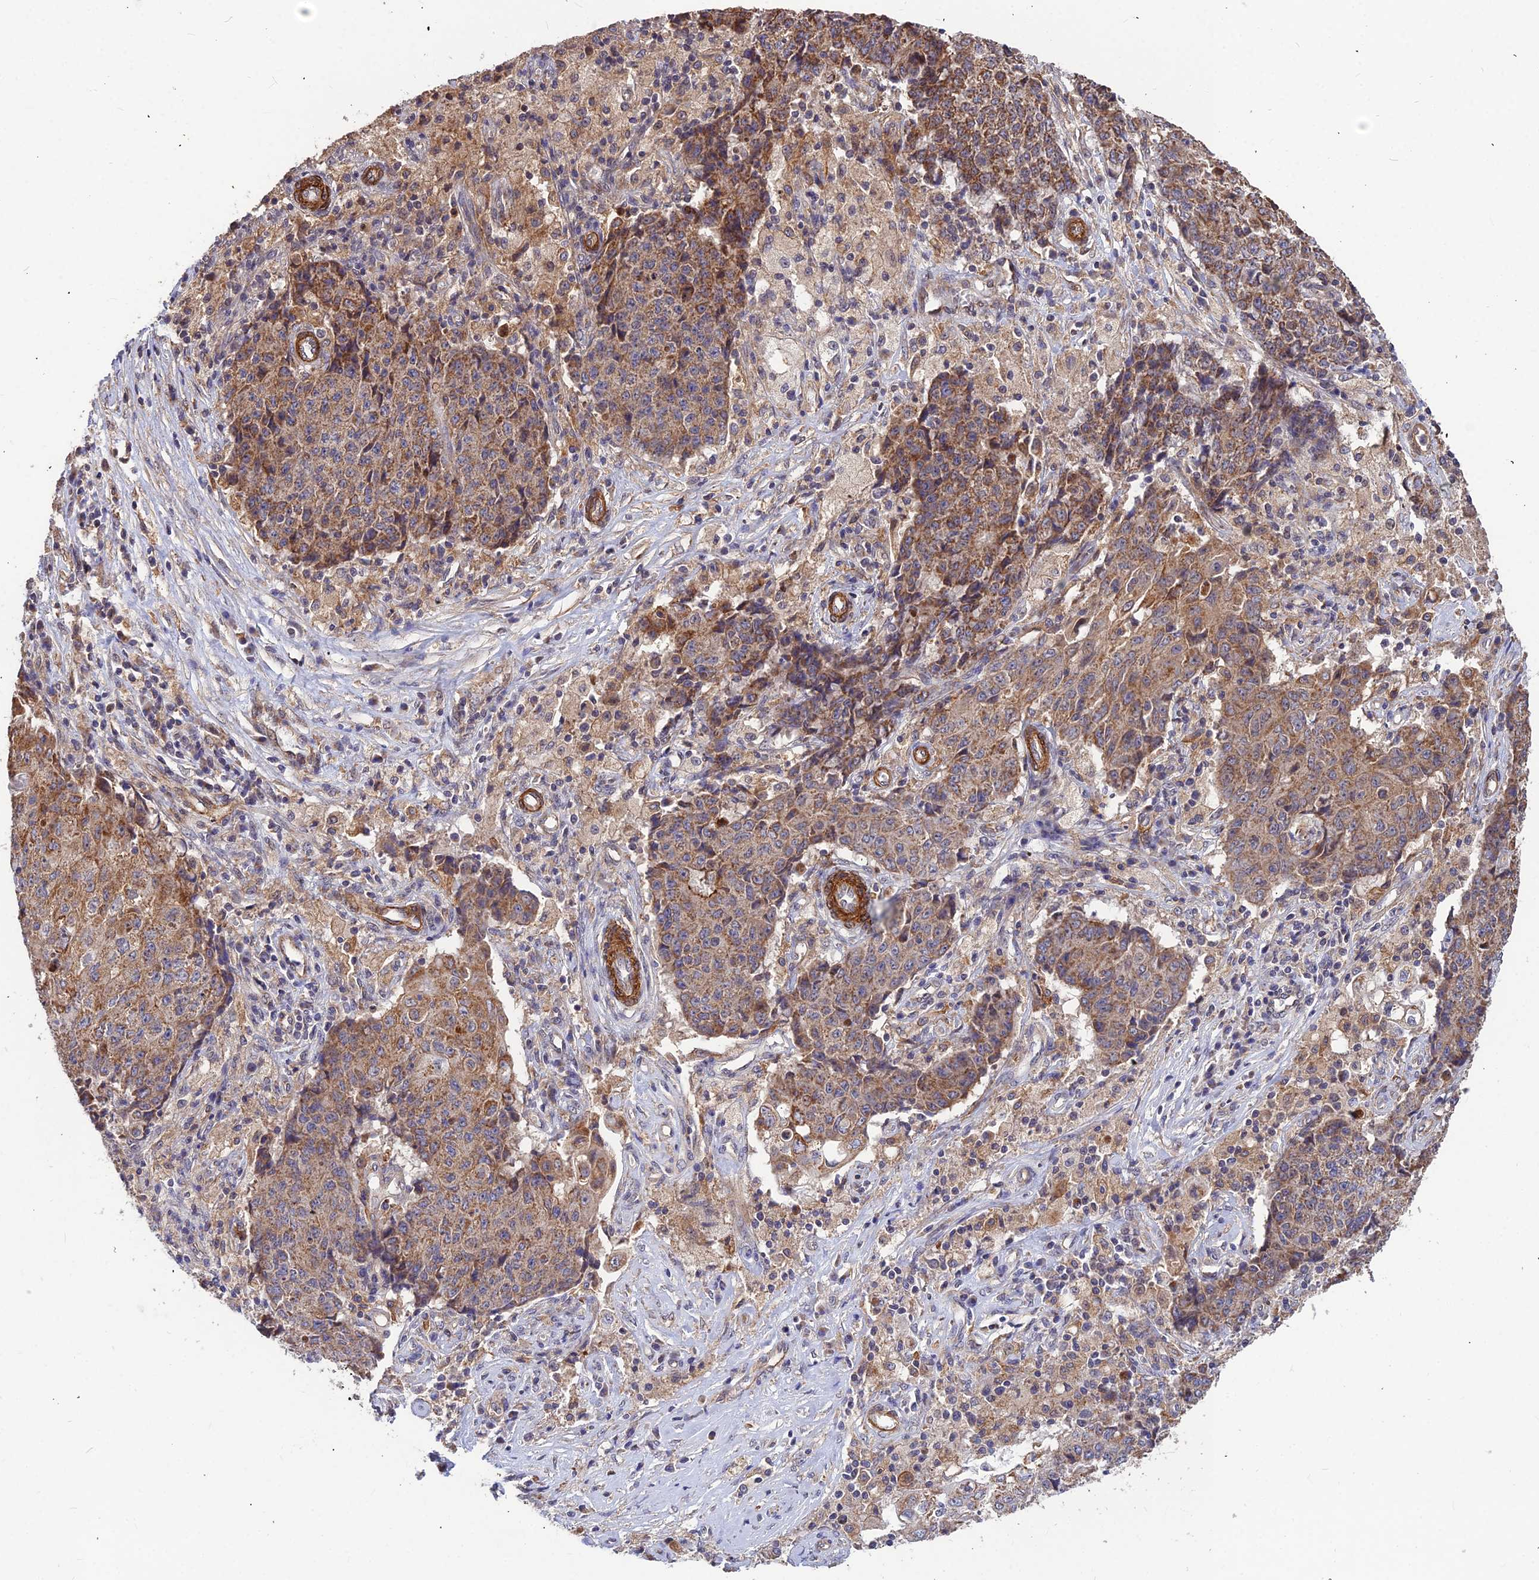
{"staining": {"intensity": "strong", "quantity": ">75%", "location": "cytoplasmic/membranous"}, "tissue": "ovarian cancer", "cell_type": "Tumor cells", "image_type": "cancer", "snomed": [{"axis": "morphology", "description": "Carcinoma, endometroid"}, {"axis": "topography", "description": "Ovary"}], "caption": "Endometroid carcinoma (ovarian) tissue shows strong cytoplasmic/membranous positivity in approximately >75% of tumor cells, visualized by immunohistochemistry. (IHC, brightfield microscopy, high magnification).", "gene": "LEKR1", "patient": {"sex": "female", "age": 42}}